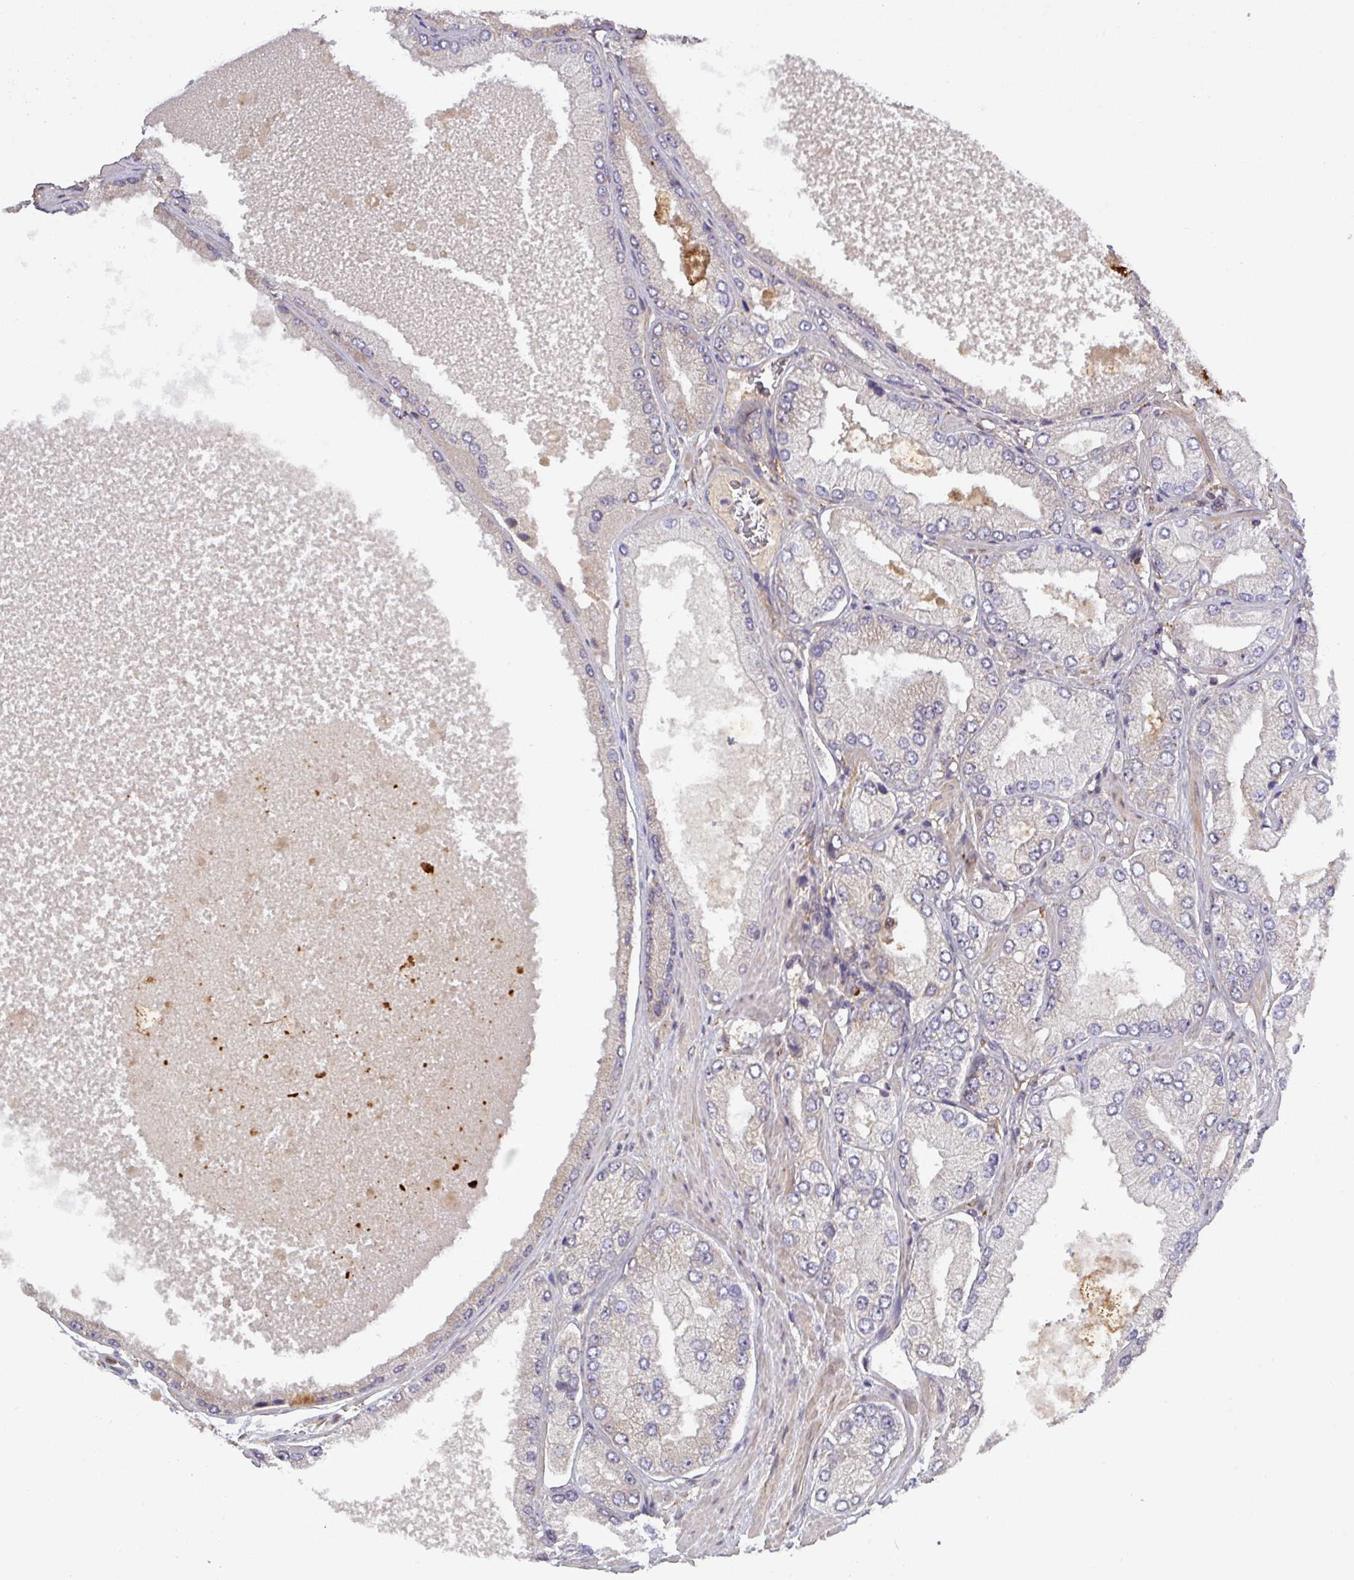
{"staining": {"intensity": "negative", "quantity": "none", "location": "none"}, "tissue": "prostate cancer", "cell_type": "Tumor cells", "image_type": "cancer", "snomed": [{"axis": "morphology", "description": "Adenocarcinoma, Low grade"}, {"axis": "topography", "description": "Prostate"}], "caption": "The photomicrograph displays no staining of tumor cells in low-grade adenocarcinoma (prostate).", "gene": "CCDC121", "patient": {"sex": "male", "age": 42}}